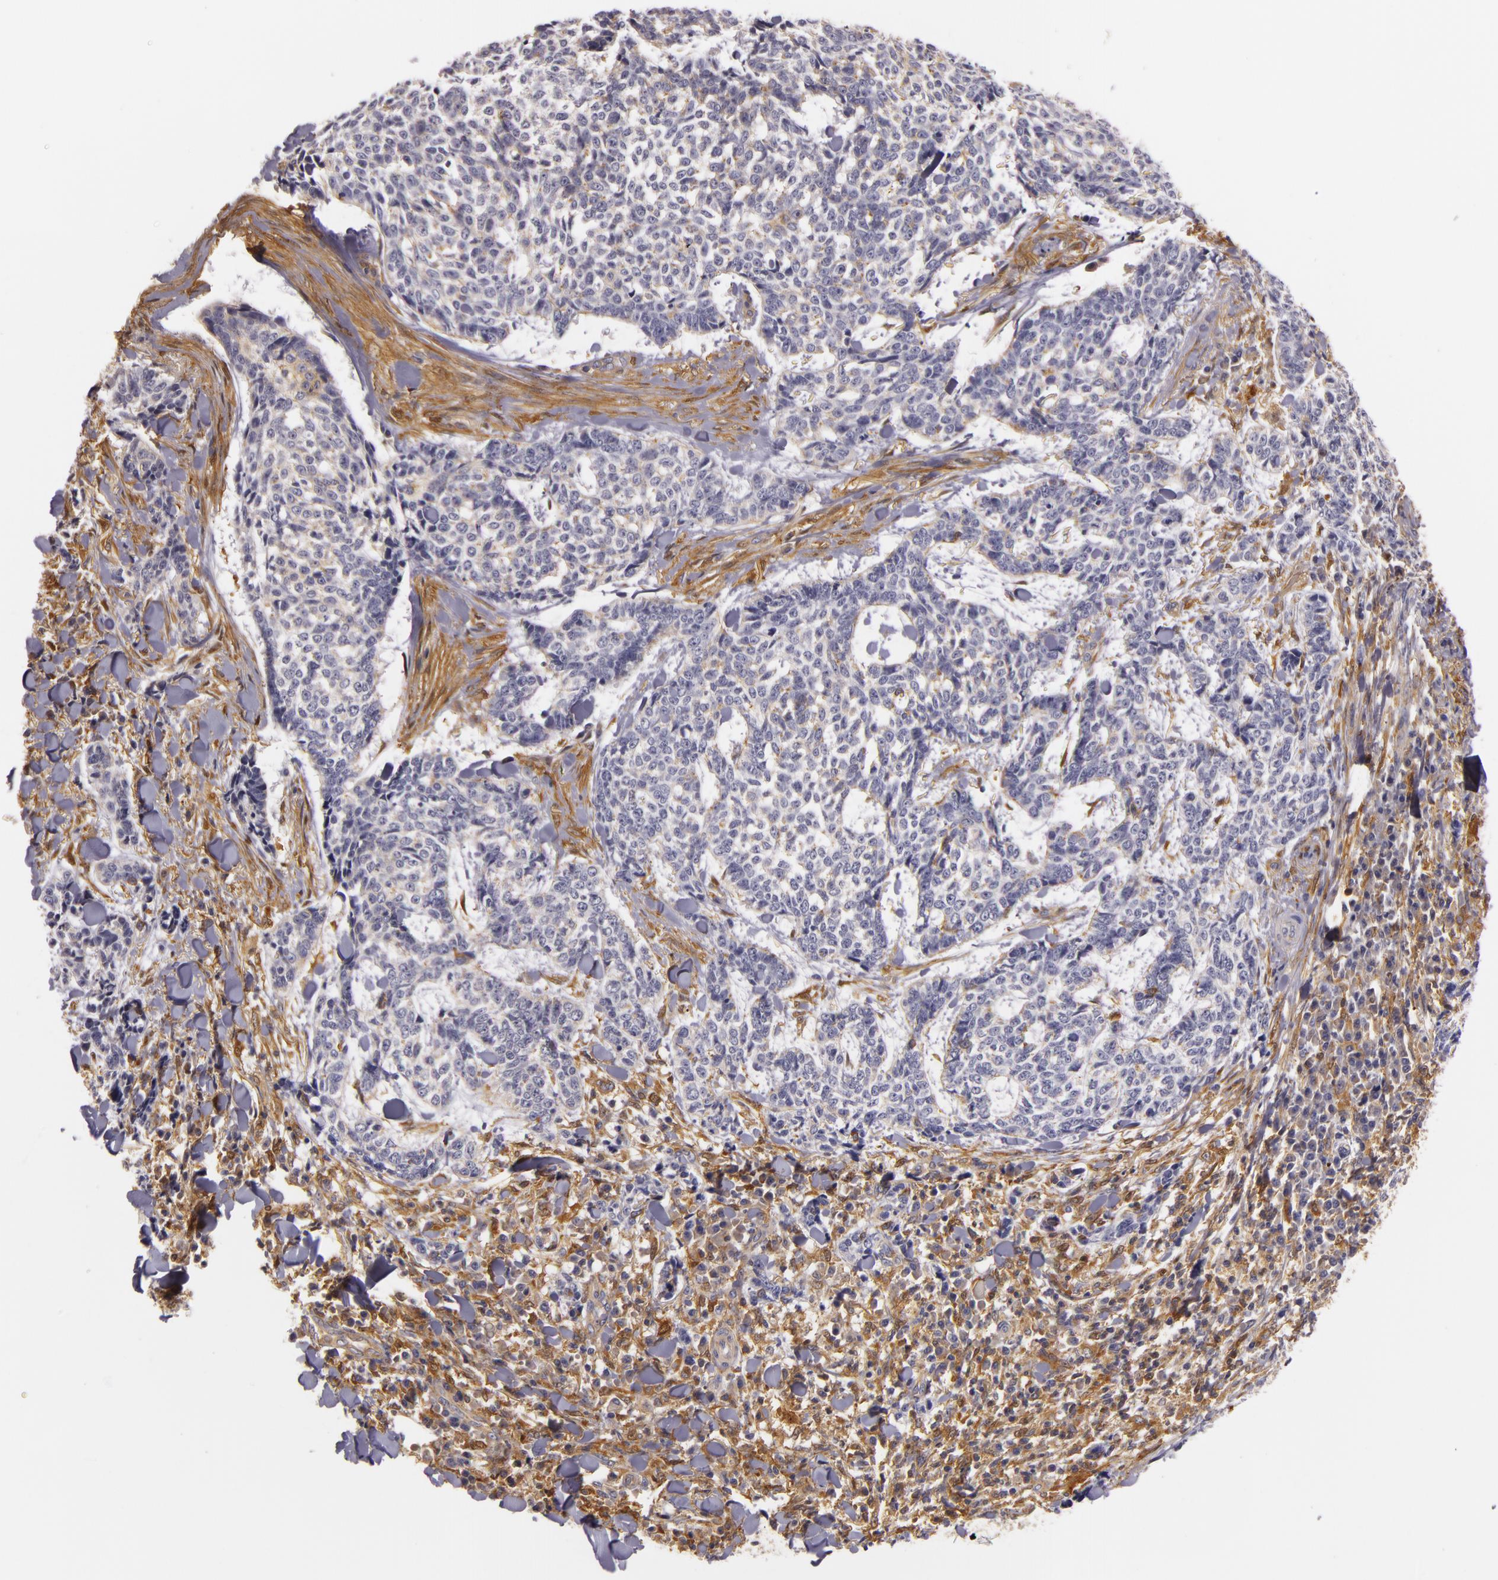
{"staining": {"intensity": "weak", "quantity": ">75%", "location": "cytoplasmic/membranous"}, "tissue": "skin cancer", "cell_type": "Tumor cells", "image_type": "cancer", "snomed": [{"axis": "morphology", "description": "Basal cell carcinoma"}, {"axis": "topography", "description": "Skin"}], "caption": "The micrograph exhibits immunohistochemical staining of skin cancer (basal cell carcinoma). There is weak cytoplasmic/membranous expression is appreciated in about >75% of tumor cells. (brown staining indicates protein expression, while blue staining denotes nuclei).", "gene": "TOM1", "patient": {"sex": "female", "age": 89}}